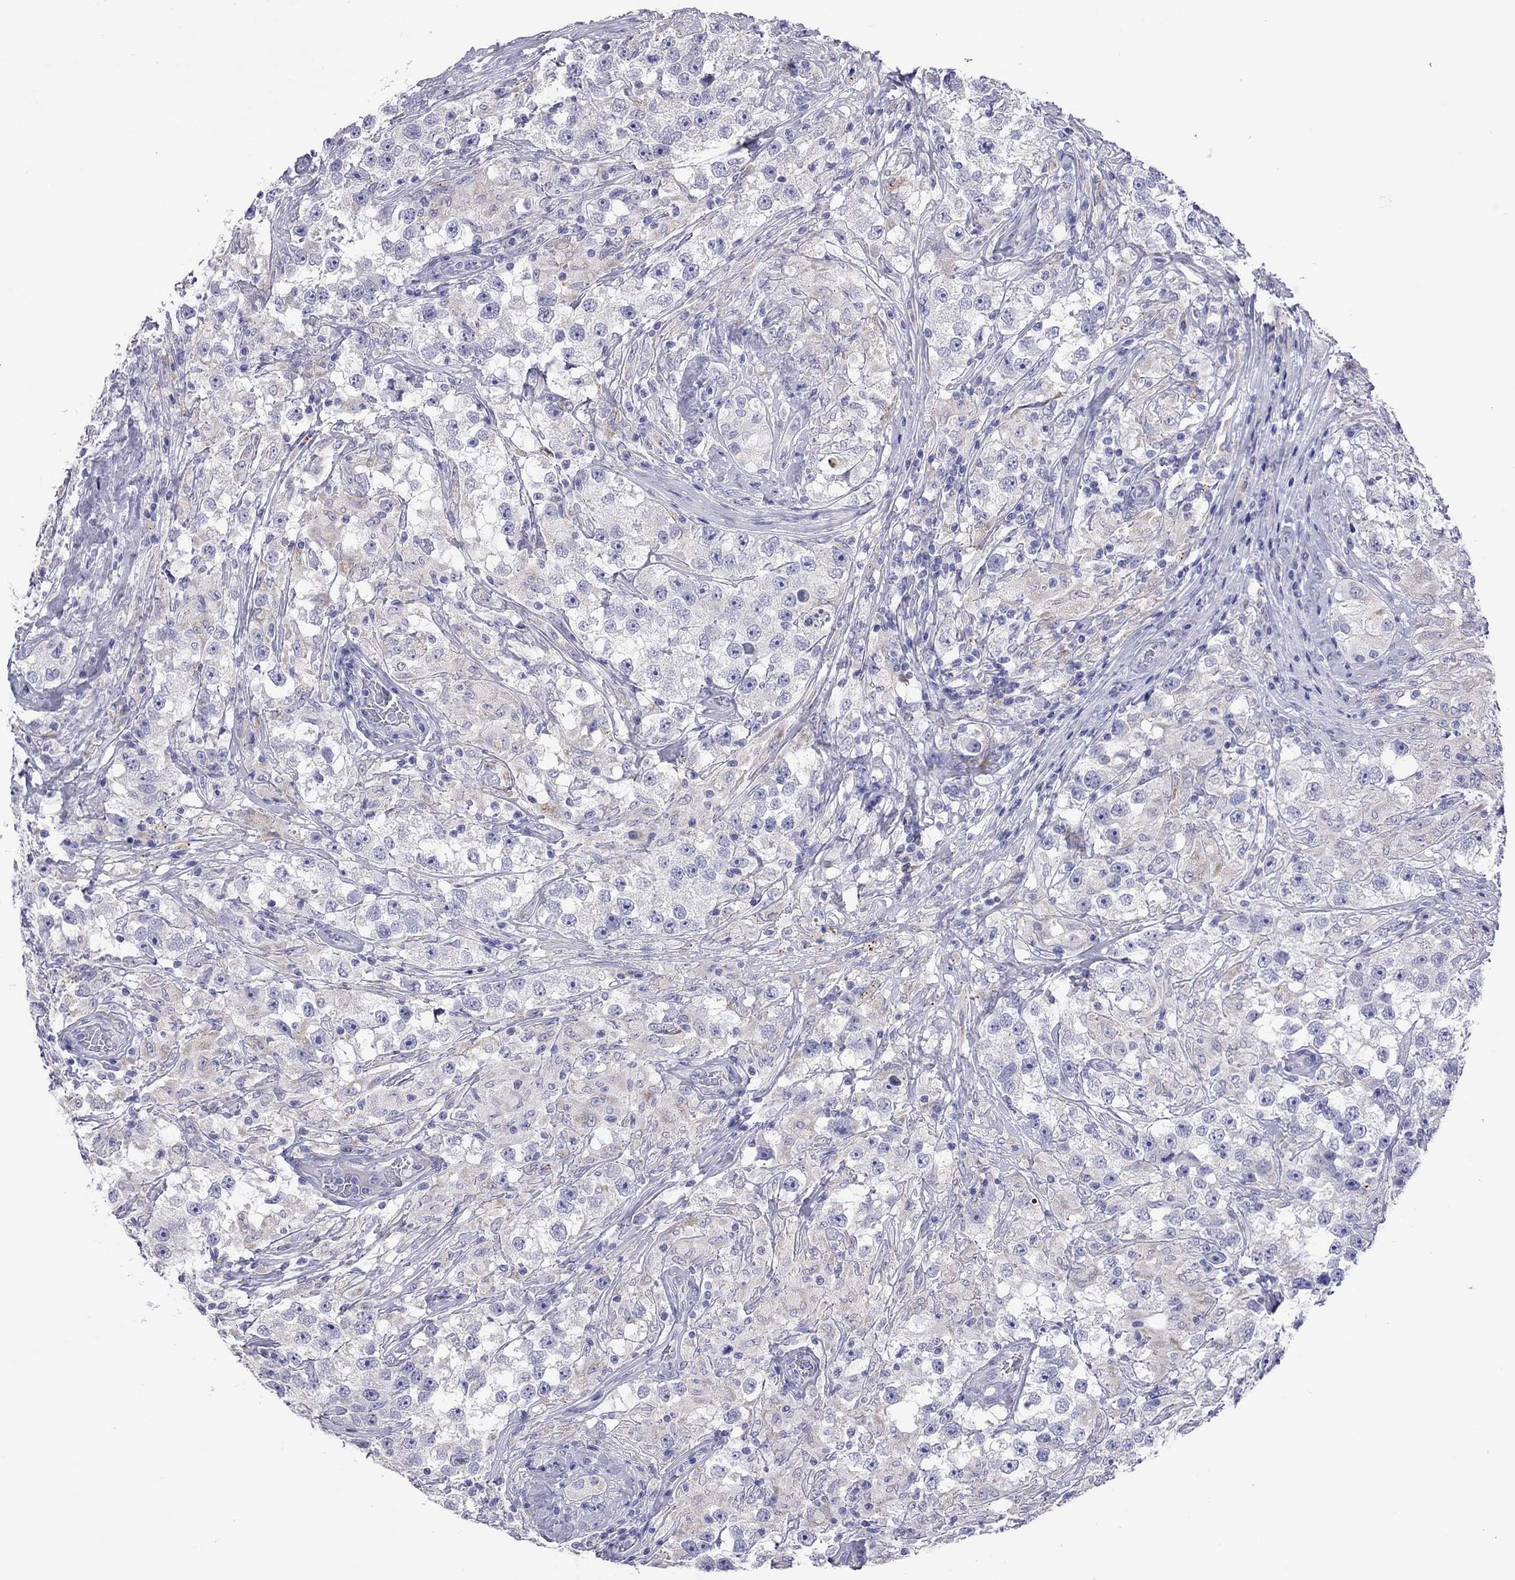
{"staining": {"intensity": "negative", "quantity": "none", "location": "none"}, "tissue": "testis cancer", "cell_type": "Tumor cells", "image_type": "cancer", "snomed": [{"axis": "morphology", "description": "Seminoma, NOS"}, {"axis": "topography", "description": "Testis"}], "caption": "Testis cancer (seminoma) stained for a protein using IHC exhibits no staining tumor cells.", "gene": "COL9A1", "patient": {"sex": "male", "age": 46}}